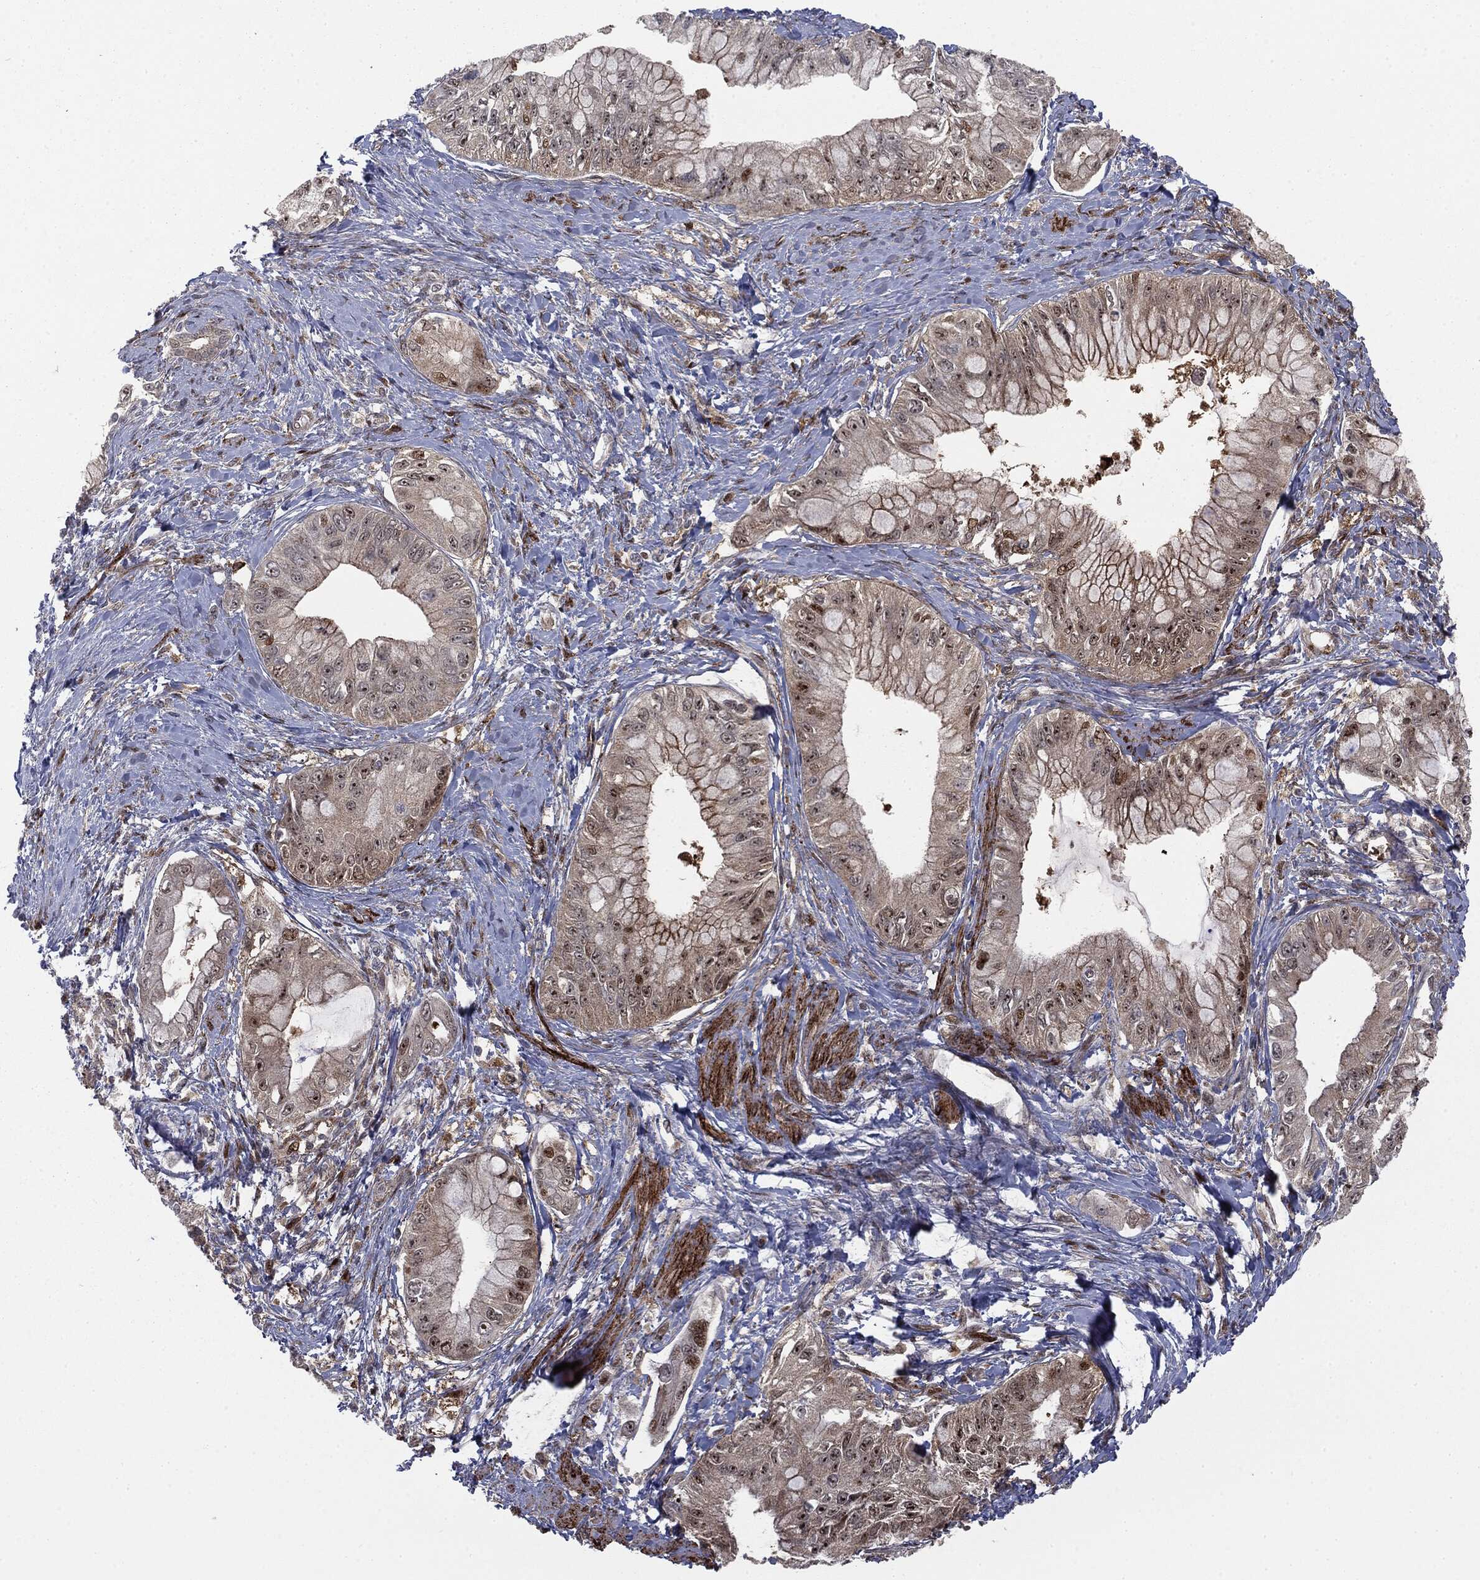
{"staining": {"intensity": "moderate", "quantity": "<25%", "location": "cytoplasmic/membranous,nuclear"}, "tissue": "pancreatic cancer", "cell_type": "Tumor cells", "image_type": "cancer", "snomed": [{"axis": "morphology", "description": "Adenocarcinoma, NOS"}, {"axis": "topography", "description": "Pancreas"}], "caption": "This image reveals immunohistochemistry staining of pancreatic cancer (adenocarcinoma), with low moderate cytoplasmic/membranous and nuclear expression in about <25% of tumor cells.", "gene": "PTEN", "patient": {"sex": "male", "age": 48}}